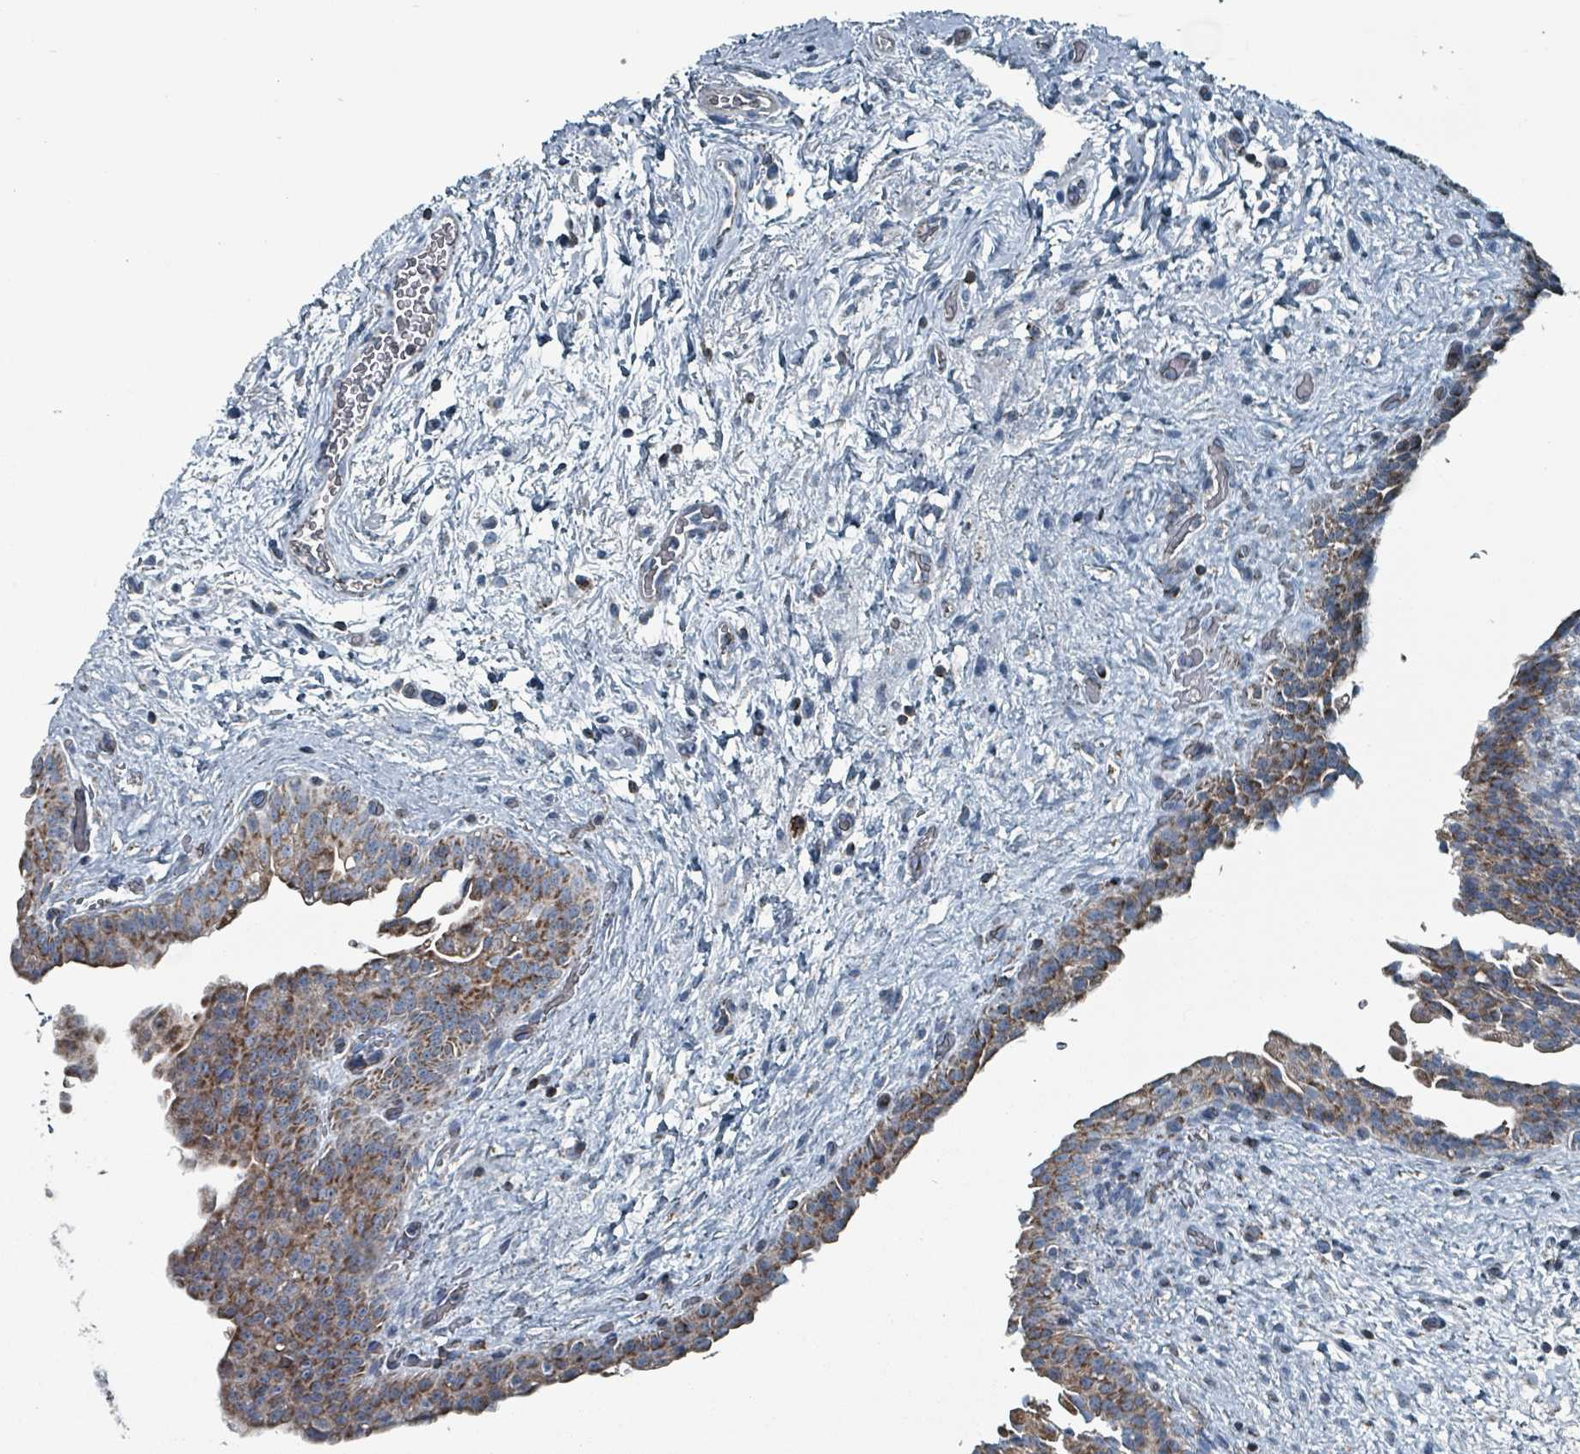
{"staining": {"intensity": "strong", "quantity": ">75%", "location": "cytoplasmic/membranous"}, "tissue": "urinary bladder", "cell_type": "Urothelial cells", "image_type": "normal", "snomed": [{"axis": "morphology", "description": "Normal tissue, NOS"}, {"axis": "topography", "description": "Urinary bladder"}], "caption": "This is a photomicrograph of immunohistochemistry staining of normal urinary bladder, which shows strong staining in the cytoplasmic/membranous of urothelial cells.", "gene": "ABHD18", "patient": {"sex": "male", "age": 69}}